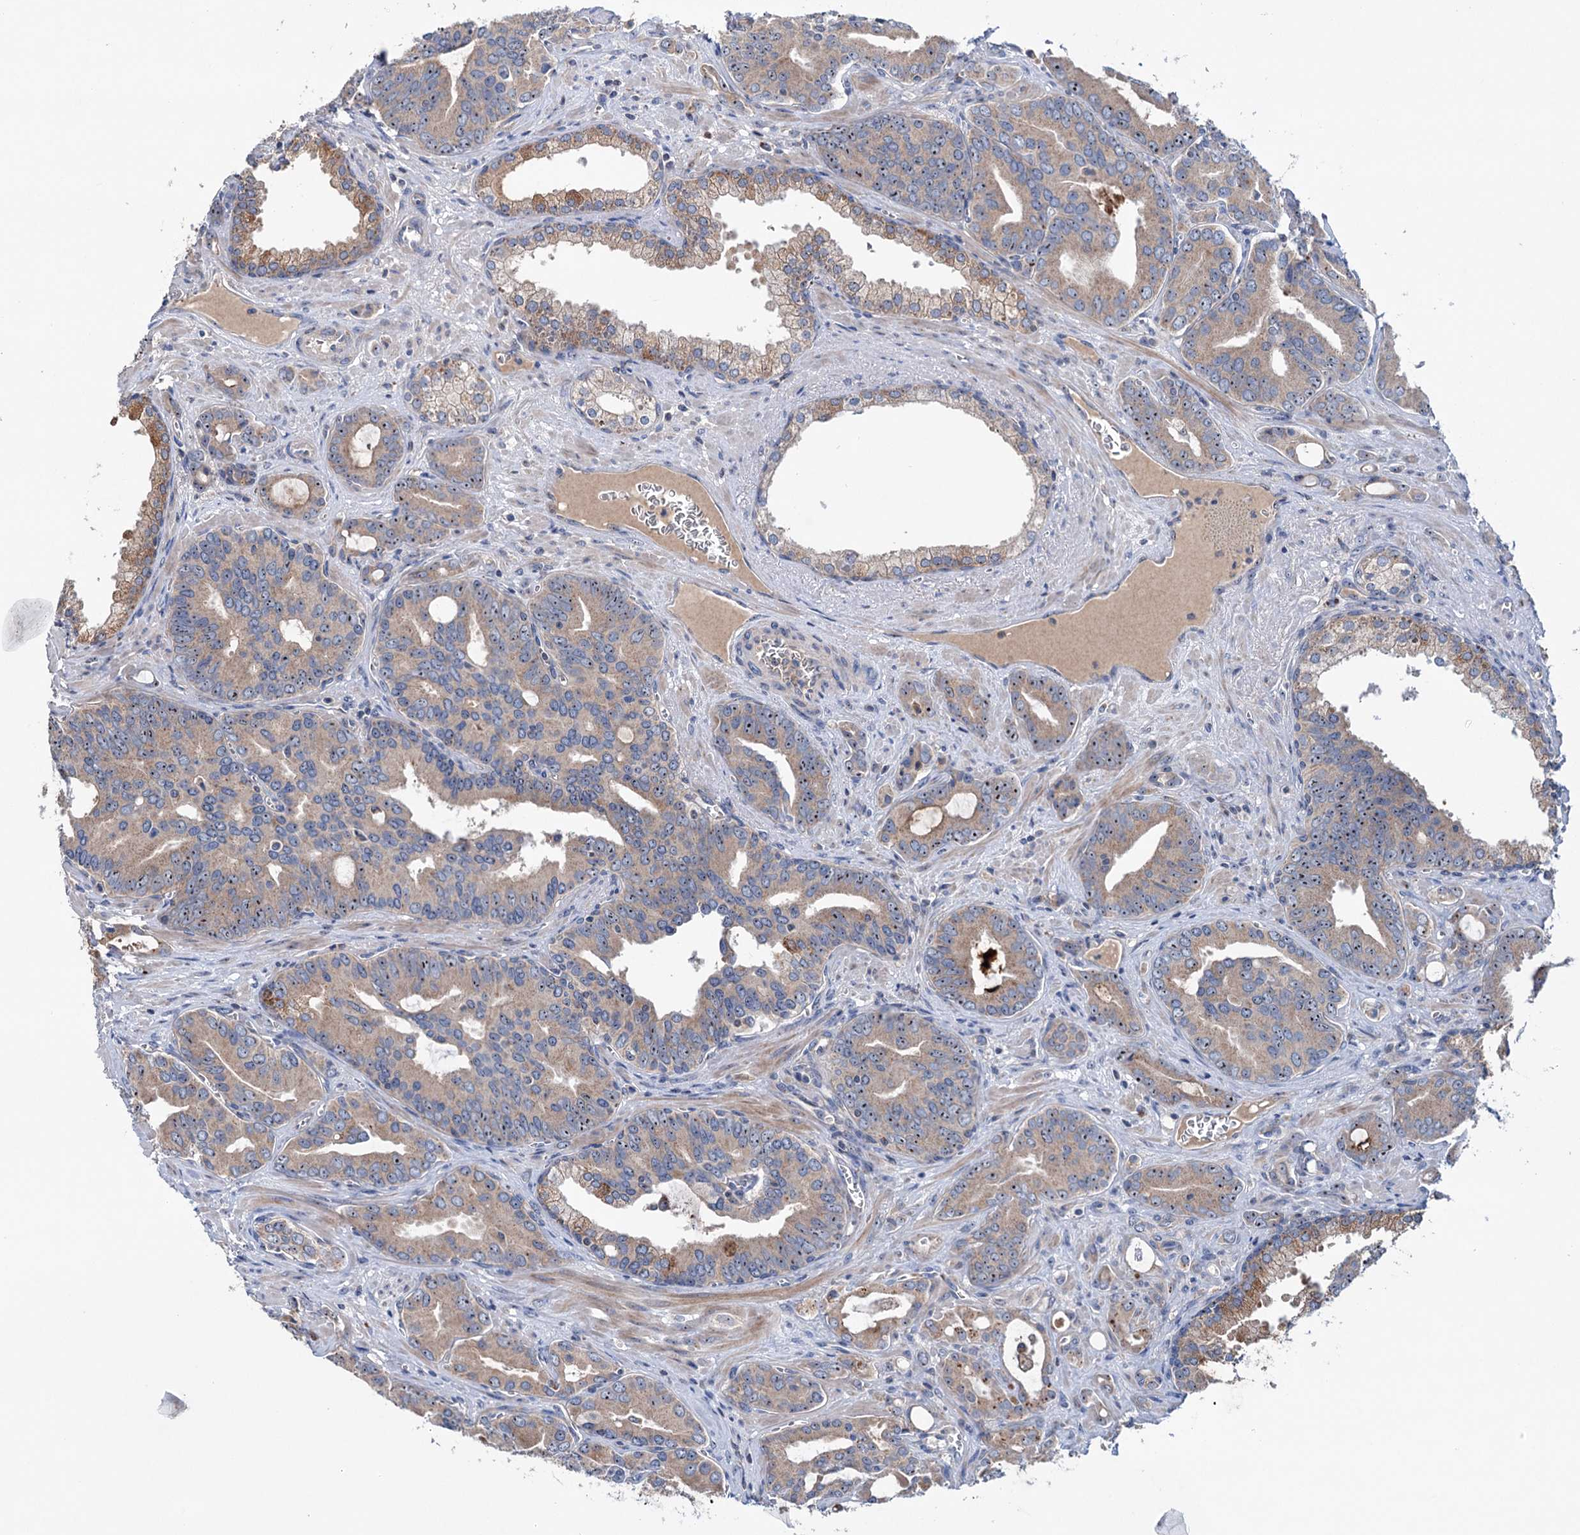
{"staining": {"intensity": "moderate", "quantity": ">75%", "location": "cytoplasmic/membranous,nuclear"}, "tissue": "prostate cancer", "cell_type": "Tumor cells", "image_type": "cancer", "snomed": [{"axis": "morphology", "description": "Adenocarcinoma, High grade"}, {"axis": "topography", "description": "Prostate"}], "caption": "Immunohistochemistry (IHC) of human adenocarcinoma (high-grade) (prostate) exhibits medium levels of moderate cytoplasmic/membranous and nuclear expression in approximately >75% of tumor cells.", "gene": "HTR3B", "patient": {"sex": "male", "age": 72}}